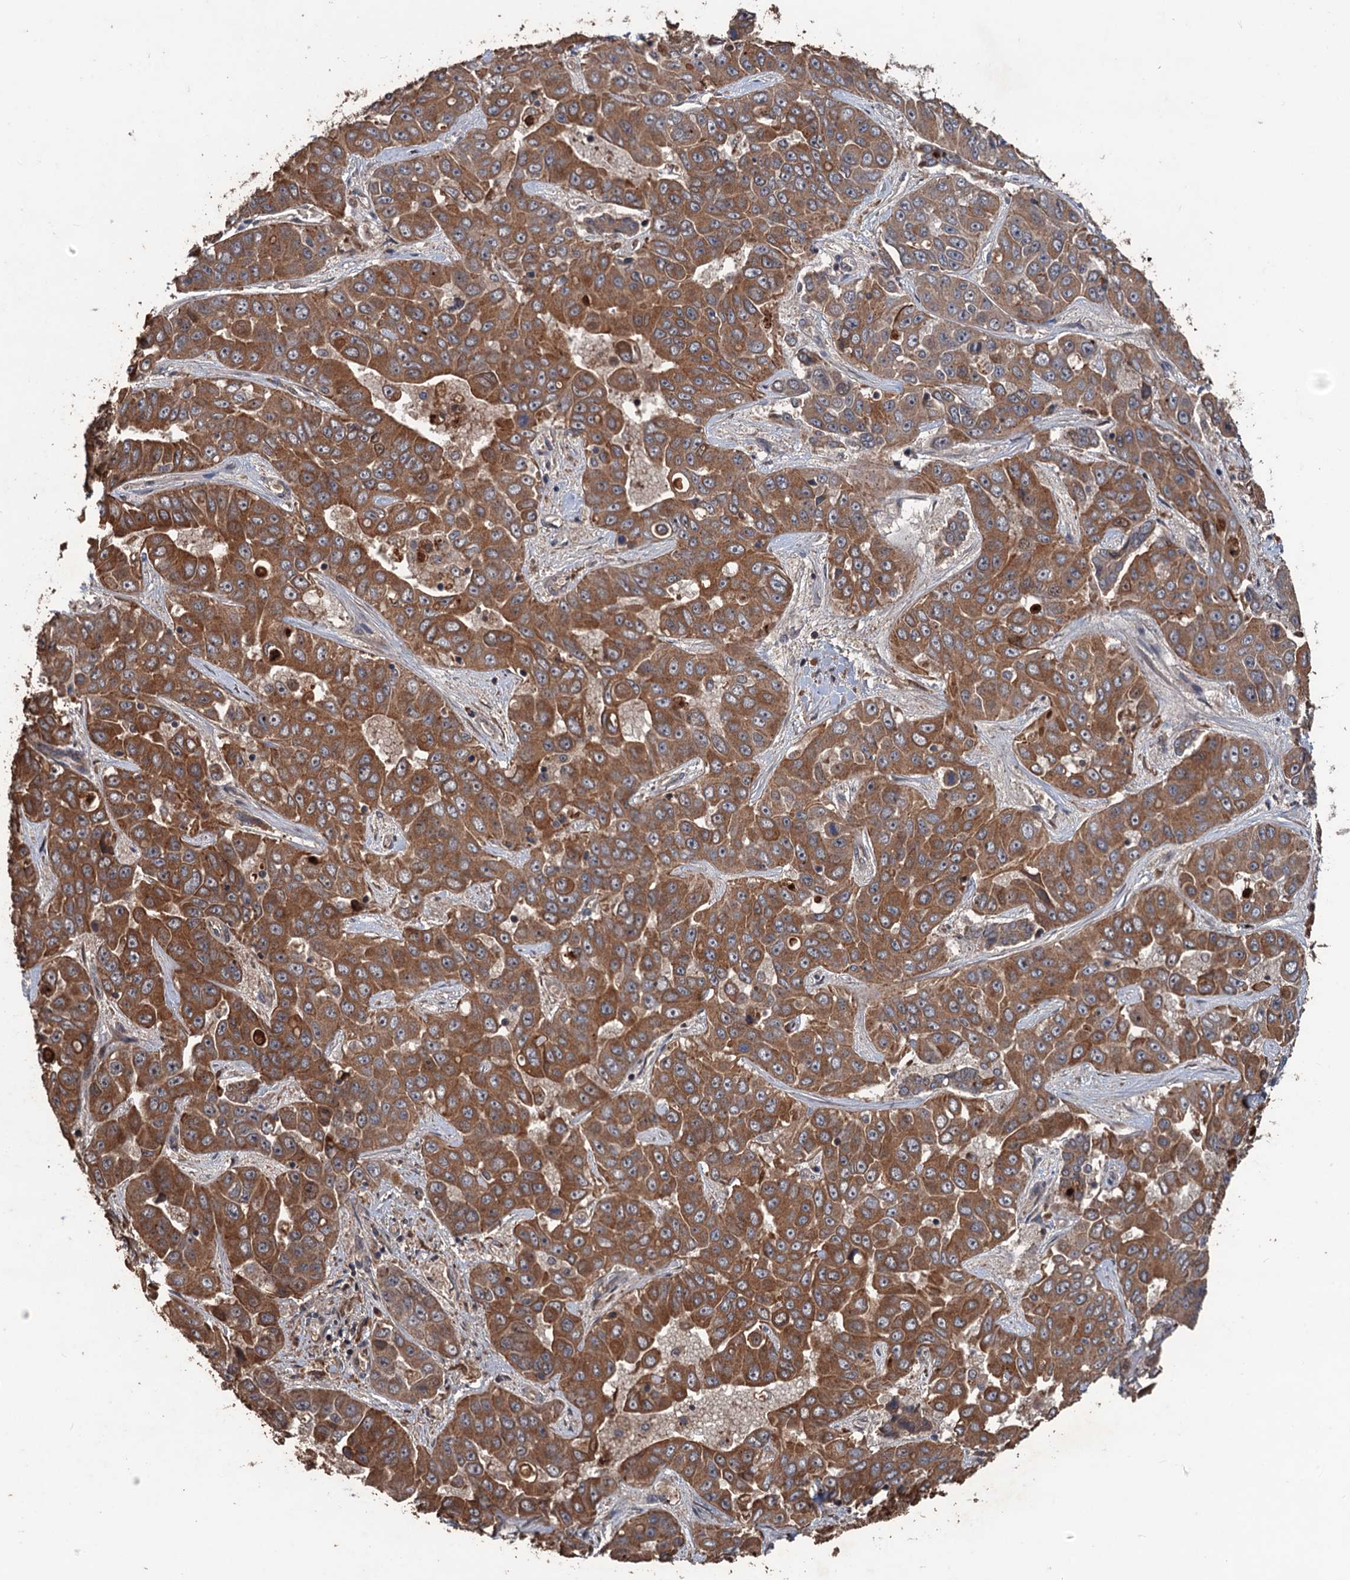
{"staining": {"intensity": "moderate", "quantity": ">75%", "location": "cytoplasmic/membranous"}, "tissue": "liver cancer", "cell_type": "Tumor cells", "image_type": "cancer", "snomed": [{"axis": "morphology", "description": "Cholangiocarcinoma"}, {"axis": "topography", "description": "Liver"}], "caption": "An IHC micrograph of tumor tissue is shown. Protein staining in brown shows moderate cytoplasmic/membranous positivity in liver cancer (cholangiocarcinoma) within tumor cells.", "gene": "ZNF438", "patient": {"sex": "female", "age": 52}}